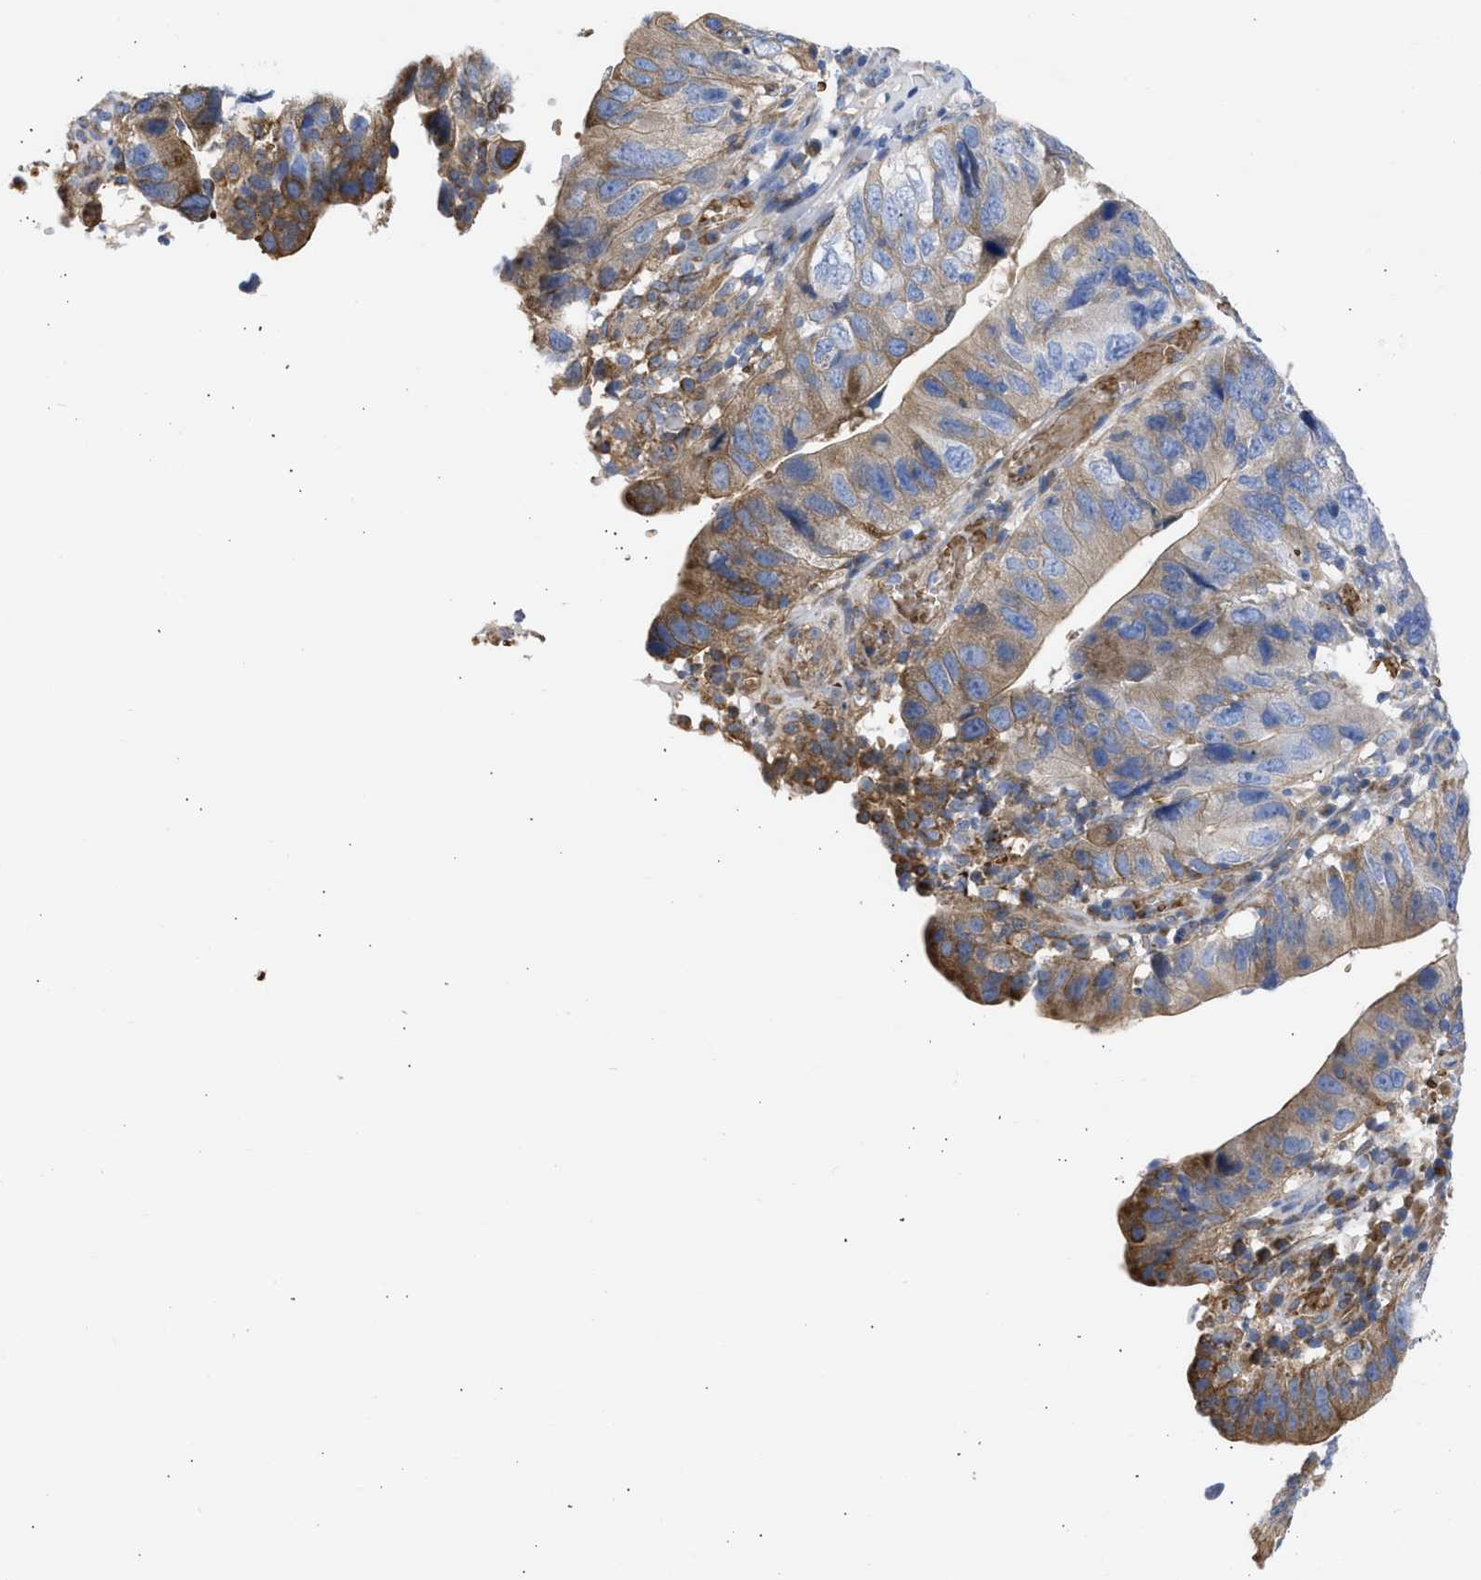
{"staining": {"intensity": "moderate", "quantity": "<25%", "location": "cytoplasmic/membranous"}, "tissue": "stomach cancer", "cell_type": "Tumor cells", "image_type": "cancer", "snomed": [{"axis": "morphology", "description": "Adenocarcinoma, NOS"}, {"axis": "topography", "description": "Stomach"}], "caption": "IHC image of neoplastic tissue: human stomach cancer (adenocarcinoma) stained using IHC reveals low levels of moderate protein expression localized specifically in the cytoplasmic/membranous of tumor cells, appearing as a cytoplasmic/membranous brown color.", "gene": "BTG3", "patient": {"sex": "male", "age": 59}}